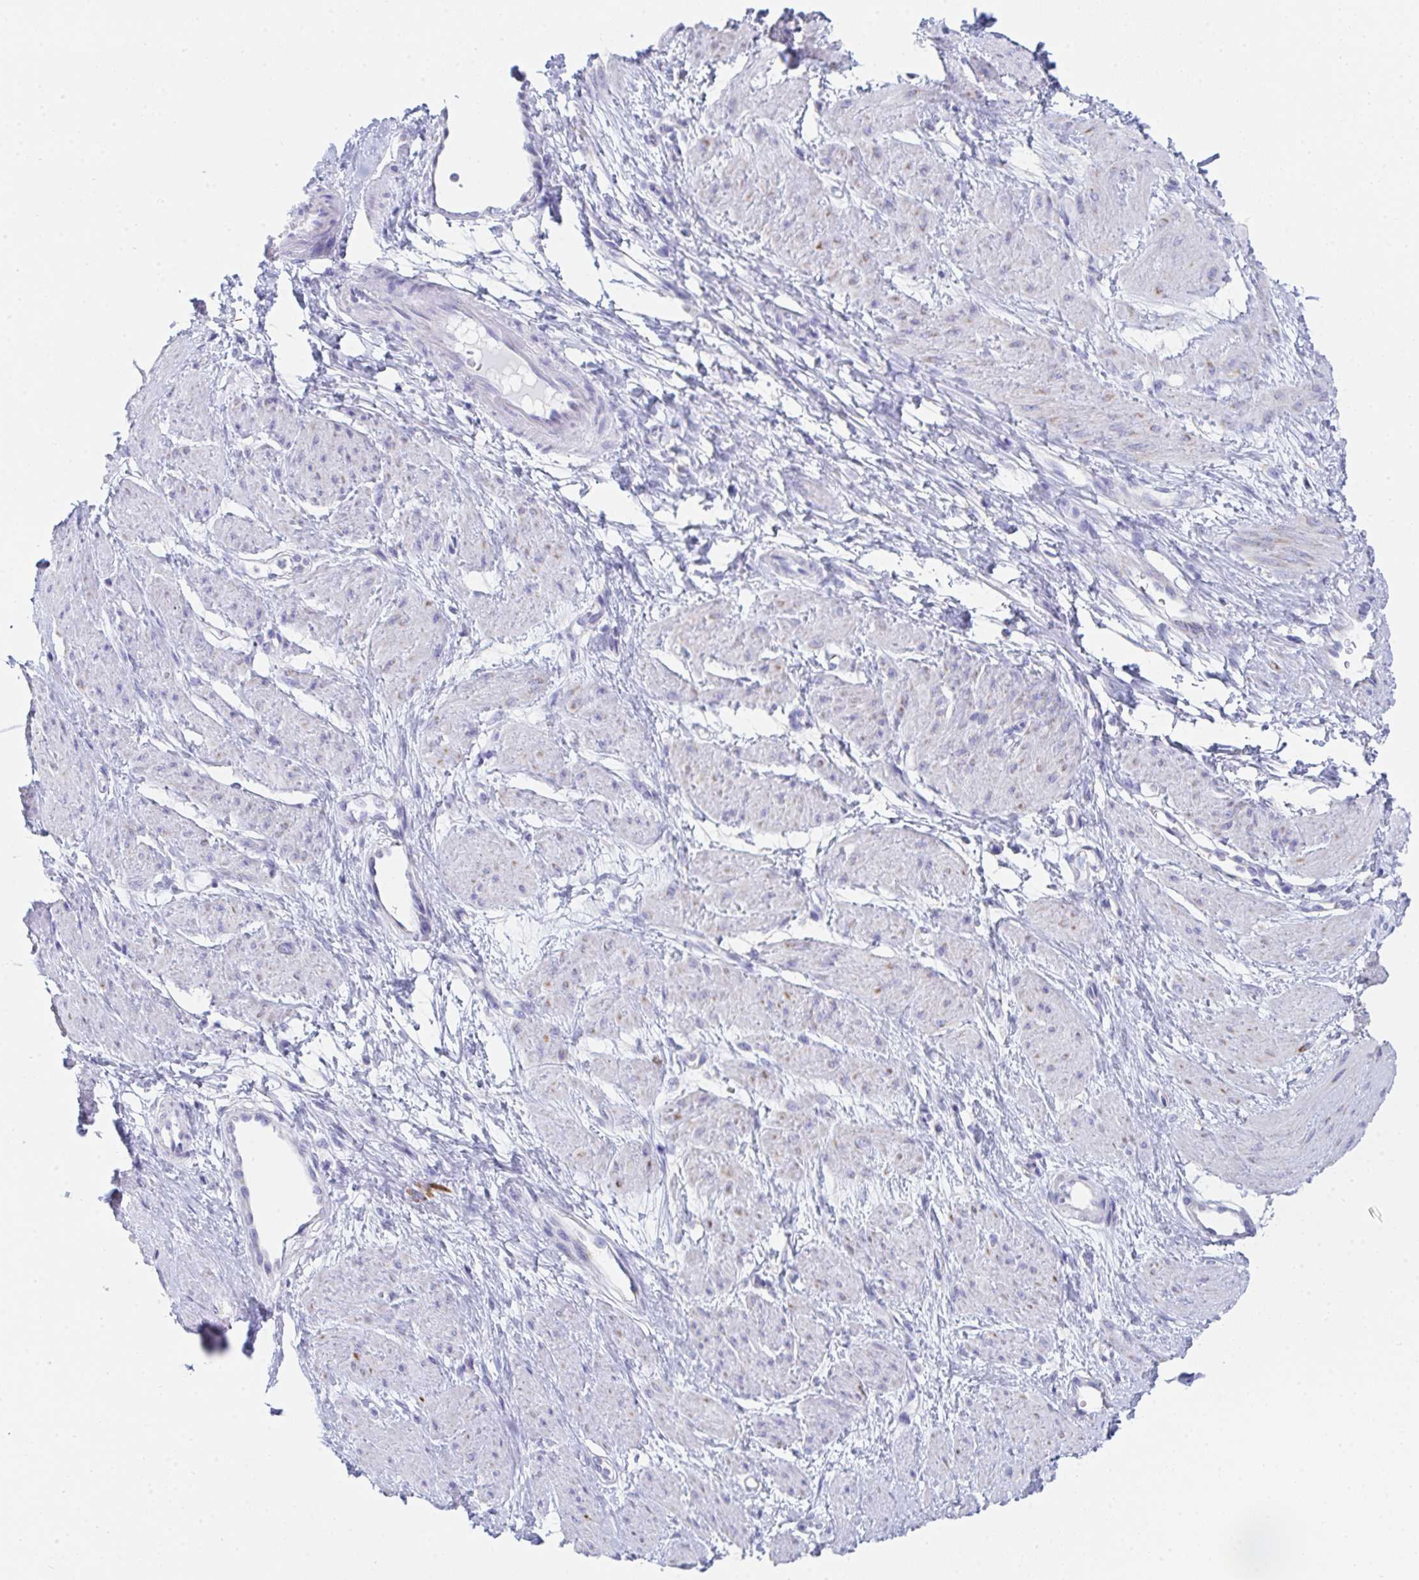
{"staining": {"intensity": "negative", "quantity": "none", "location": "none"}, "tissue": "smooth muscle", "cell_type": "Smooth muscle cells", "image_type": "normal", "snomed": [{"axis": "morphology", "description": "Normal tissue, NOS"}, {"axis": "topography", "description": "Smooth muscle"}, {"axis": "topography", "description": "Uterus"}], "caption": "IHC photomicrograph of unremarkable smooth muscle: smooth muscle stained with DAB displays no significant protein positivity in smooth muscle cells.", "gene": "AIFM1", "patient": {"sex": "female", "age": 39}}